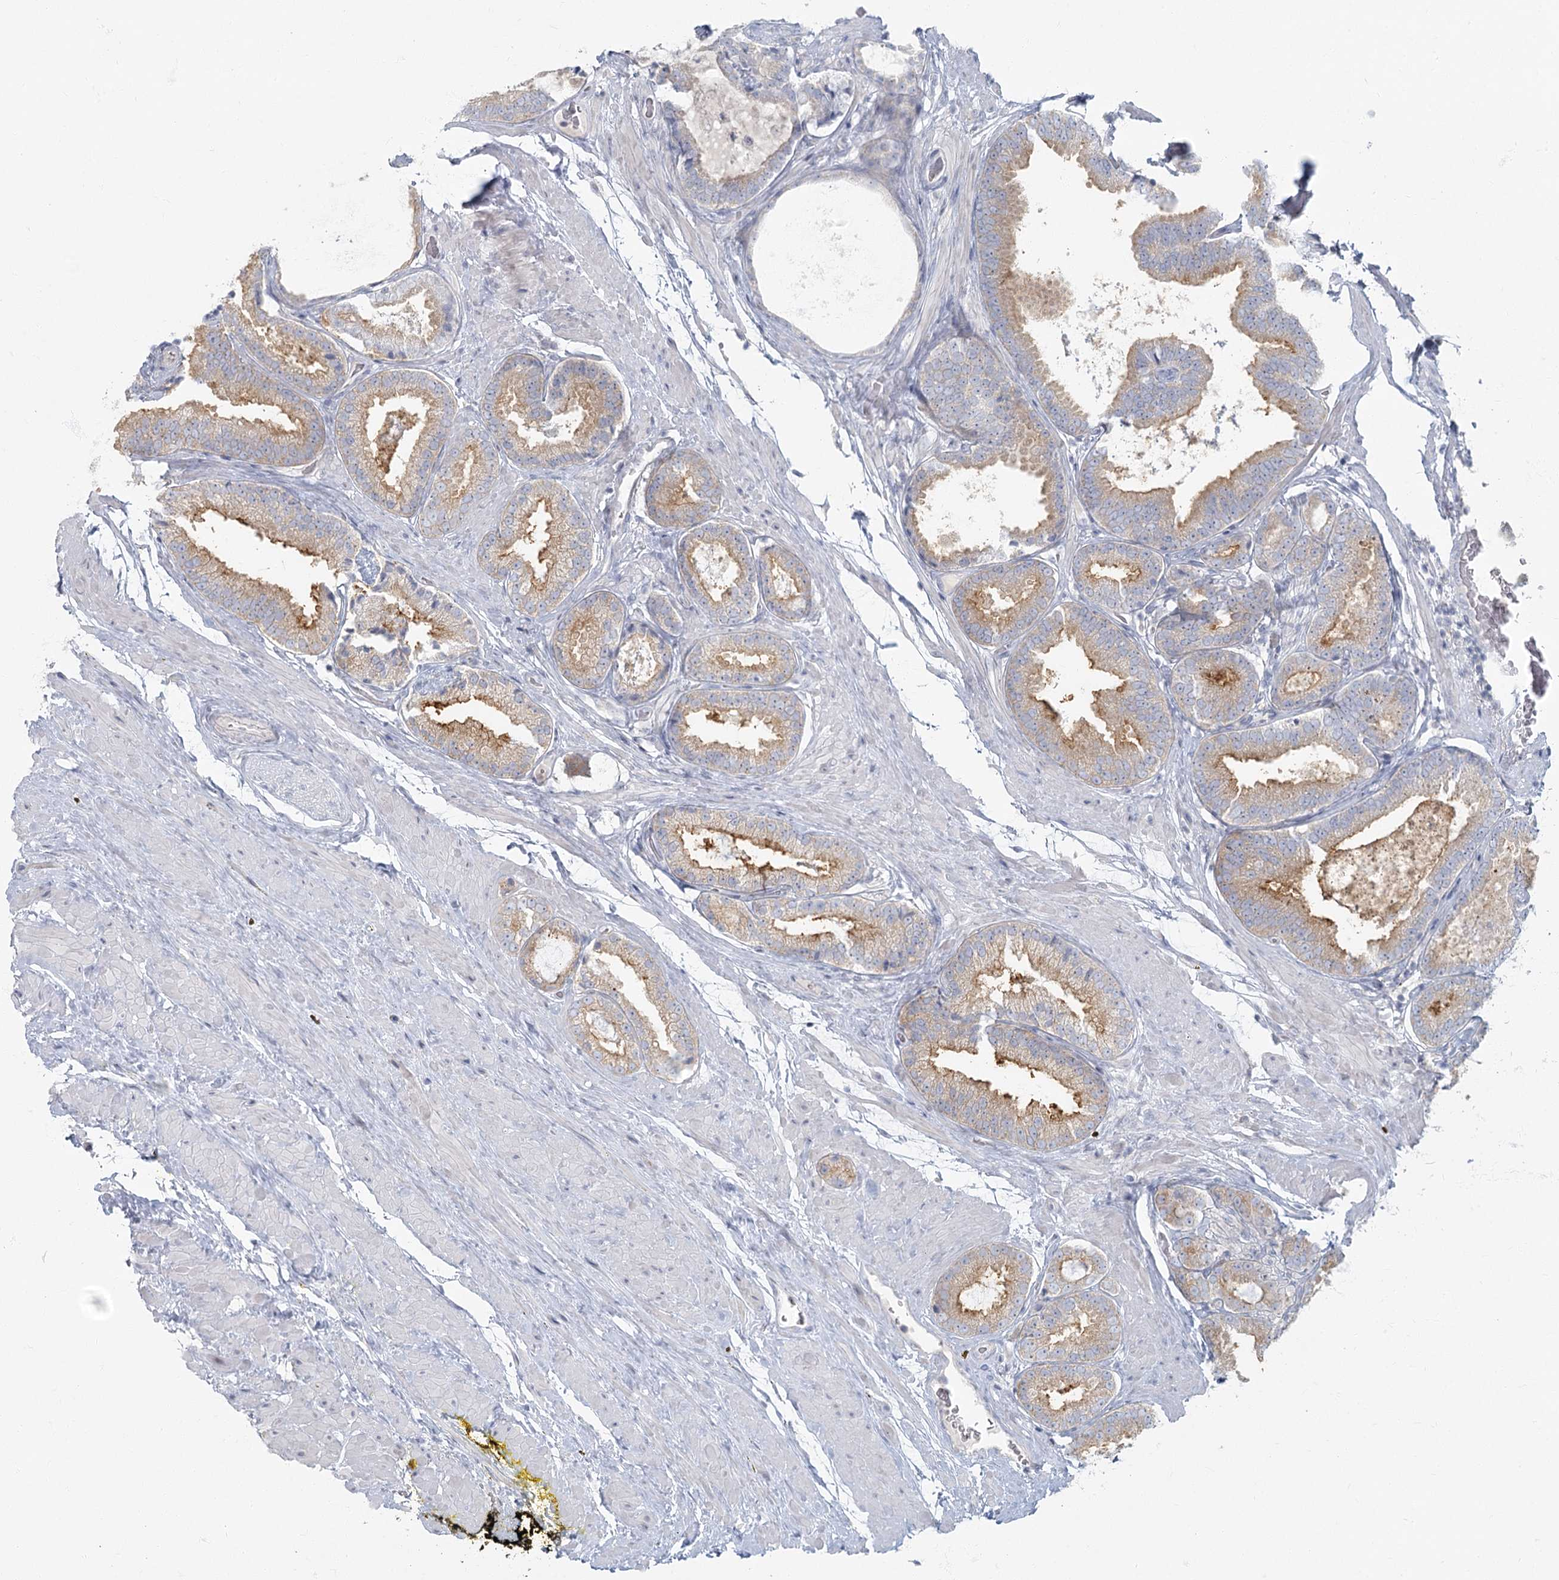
{"staining": {"intensity": "moderate", "quantity": ">75%", "location": "cytoplasmic/membranous"}, "tissue": "prostate cancer", "cell_type": "Tumor cells", "image_type": "cancer", "snomed": [{"axis": "morphology", "description": "Adenocarcinoma, Low grade"}, {"axis": "topography", "description": "Prostate"}], "caption": "Human prostate cancer stained with a protein marker exhibits moderate staining in tumor cells.", "gene": "FAM110C", "patient": {"sex": "male", "age": 71}}